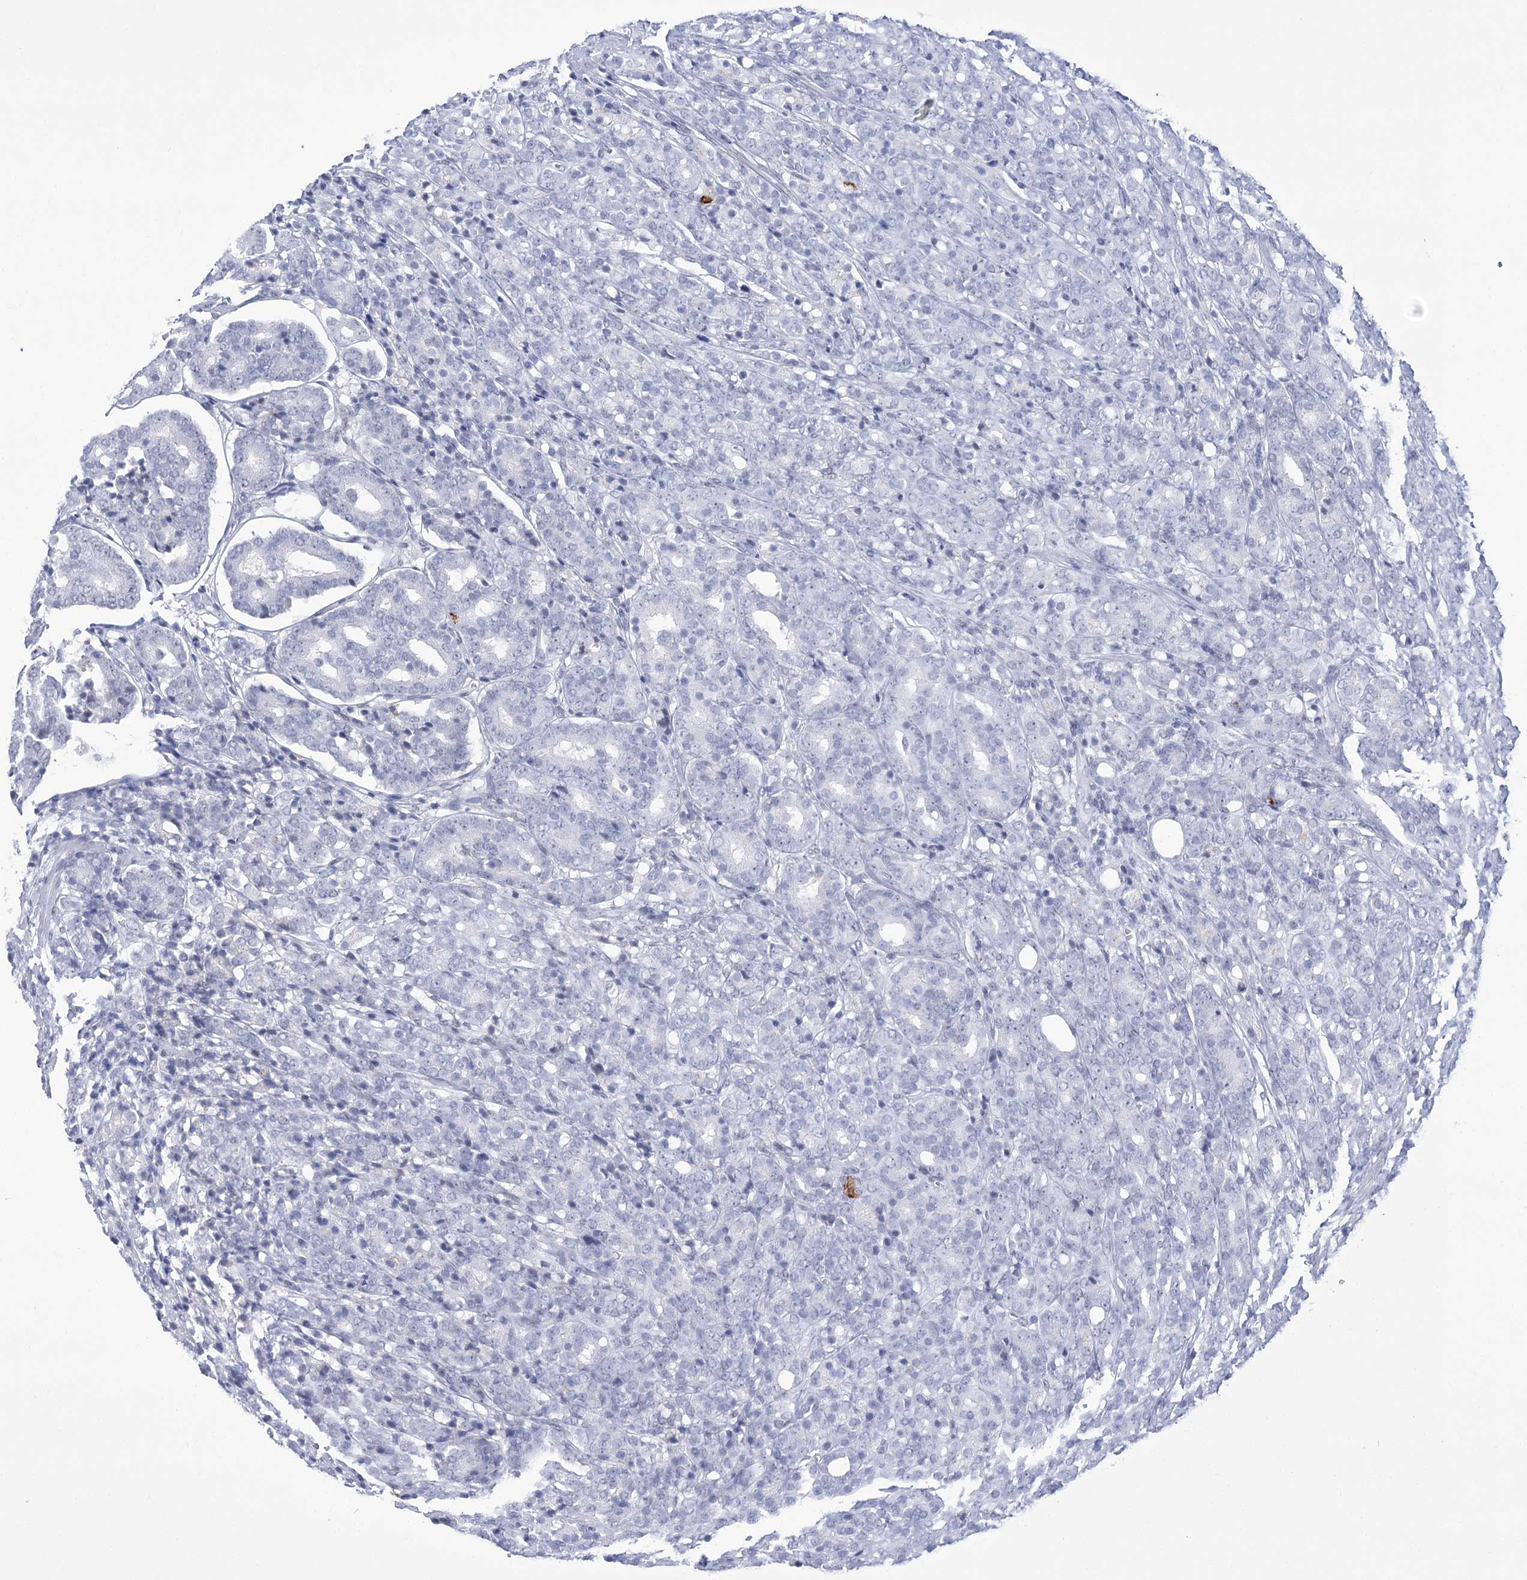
{"staining": {"intensity": "negative", "quantity": "none", "location": "none"}, "tissue": "prostate cancer", "cell_type": "Tumor cells", "image_type": "cancer", "snomed": [{"axis": "morphology", "description": "Adenocarcinoma, High grade"}, {"axis": "topography", "description": "Prostate"}], "caption": "High power microscopy micrograph of an IHC micrograph of prostate cancer (adenocarcinoma (high-grade)), revealing no significant positivity in tumor cells.", "gene": "HORMAD1", "patient": {"sex": "male", "age": 62}}